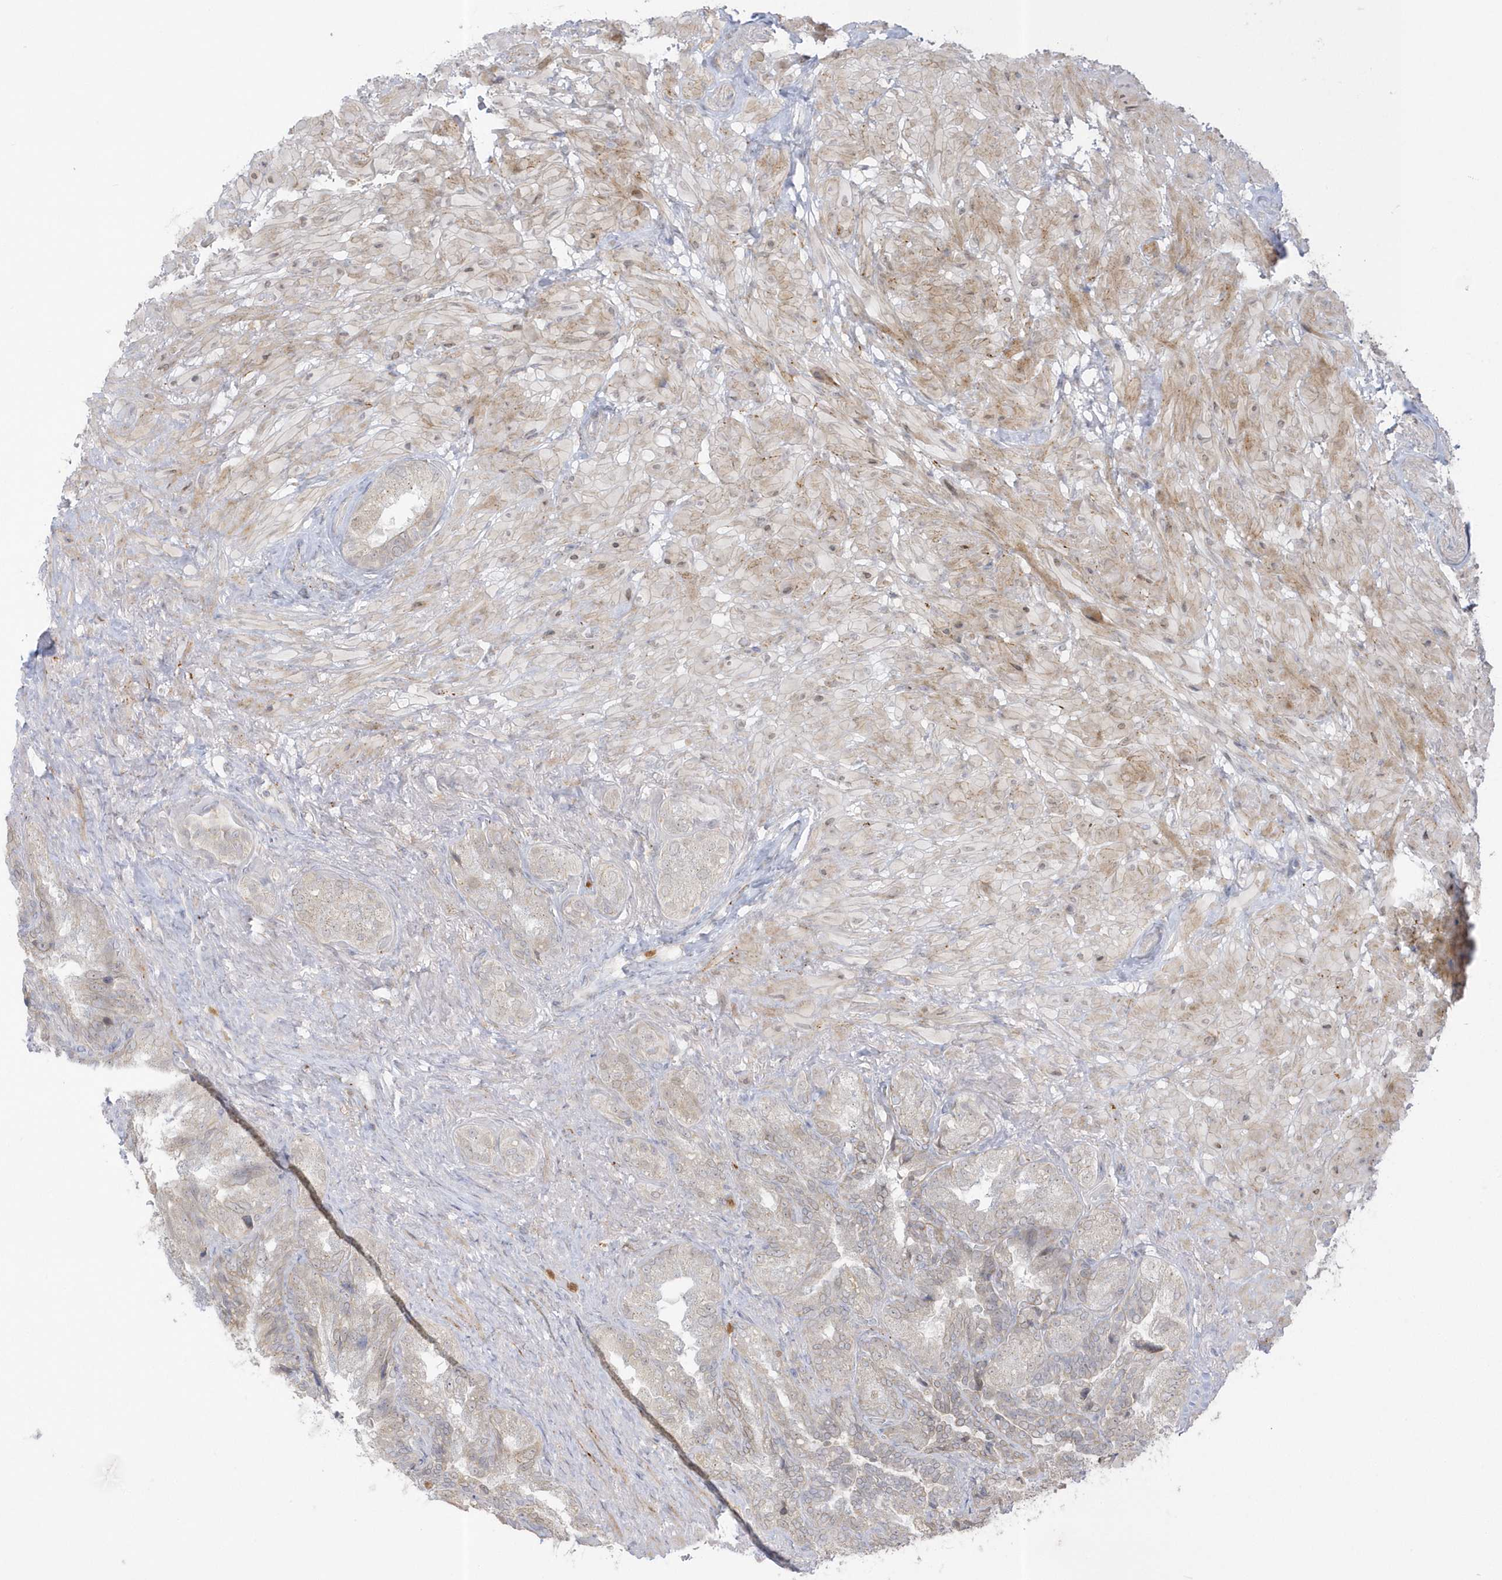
{"staining": {"intensity": "weak", "quantity": "<25%", "location": "cytoplasmic/membranous"}, "tissue": "seminal vesicle", "cell_type": "Glandular cells", "image_type": "normal", "snomed": [{"axis": "morphology", "description": "Normal tissue, NOS"}, {"axis": "topography", "description": "Seminal veicle"}, {"axis": "topography", "description": "Peripheral nerve tissue"}], "caption": "Benign seminal vesicle was stained to show a protein in brown. There is no significant positivity in glandular cells.", "gene": "NAF1", "patient": {"sex": "male", "age": 63}}